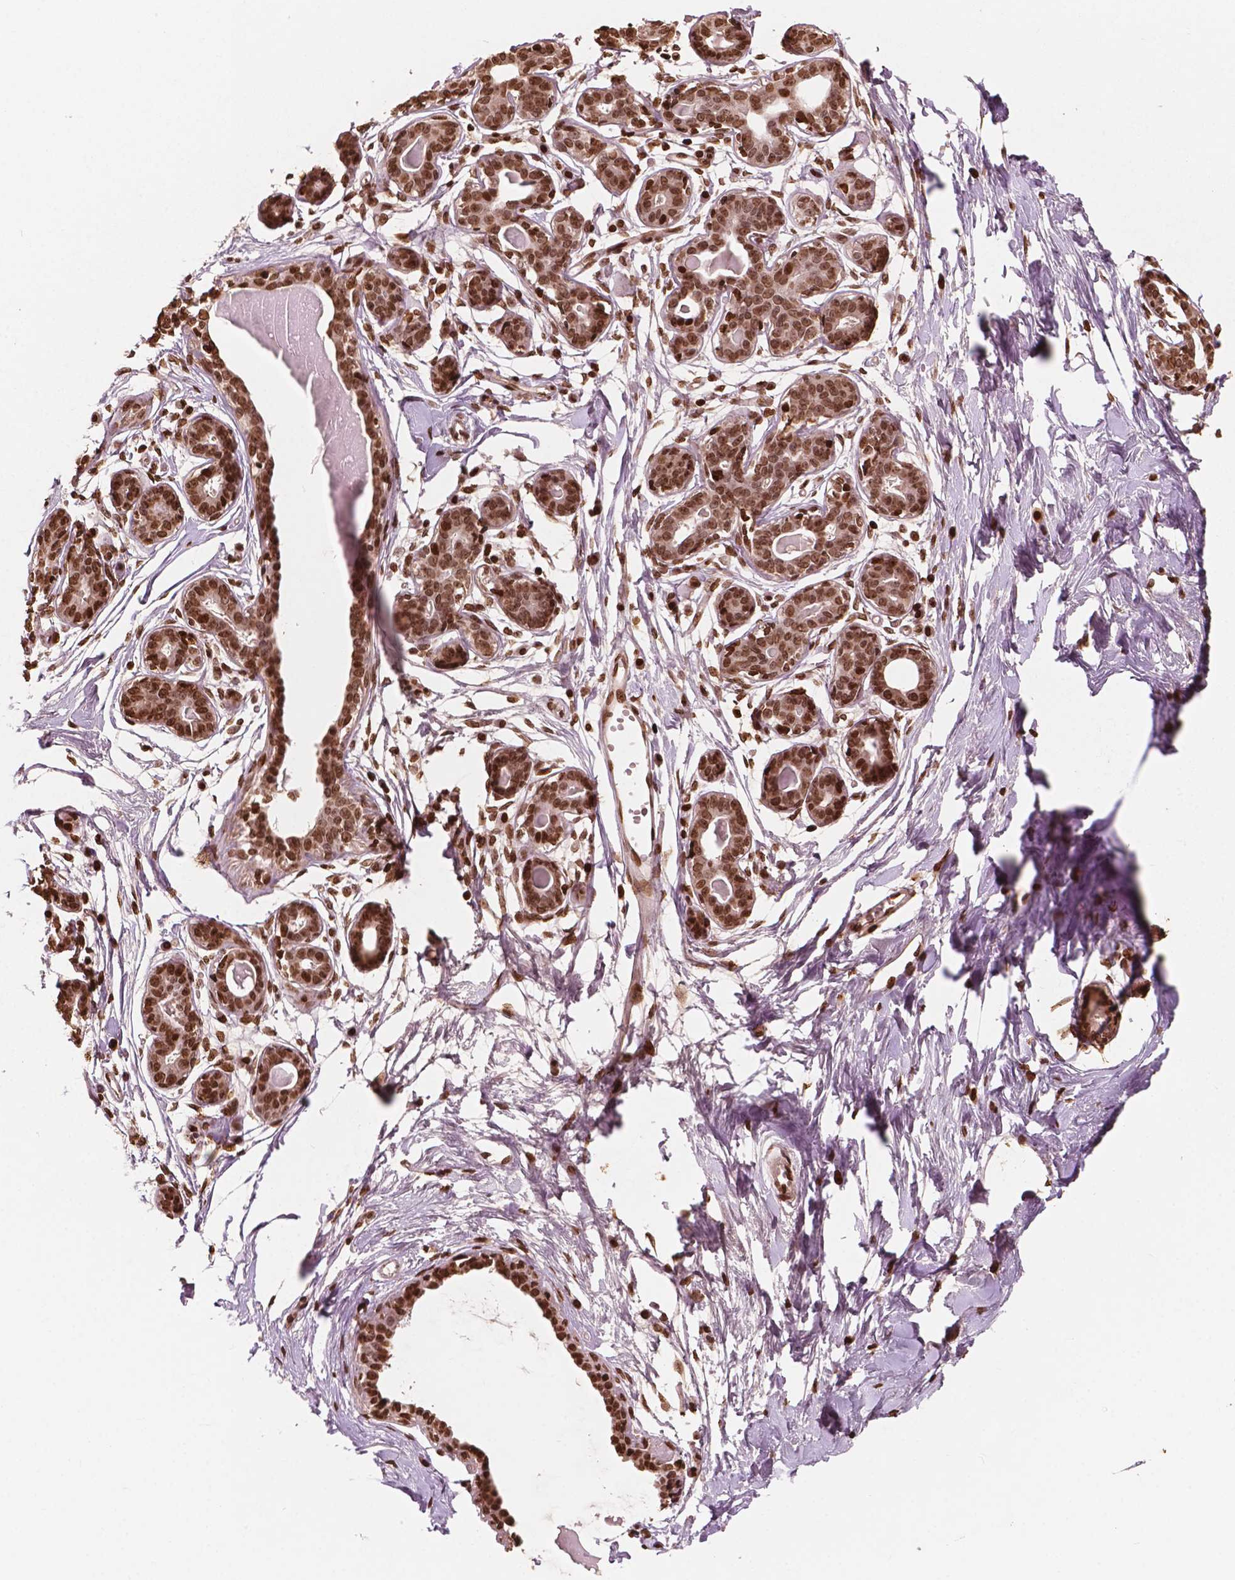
{"staining": {"intensity": "strong", "quantity": ">75%", "location": "nuclear"}, "tissue": "breast", "cell_type": "Adipocytes", "image_type": "normal", "snomed": [{"axis": "morphology", "description": "Normal tissue, NOS"}, {"axis": "topography", "description": "Breast"}], "caption": "Immunohistochemical staining of normal human breast exhibits high levels of strong nuclear staining in about >75% of adipocytes.", "gene": "H3C7", "patient": {"sex": "female", "age": 45}}